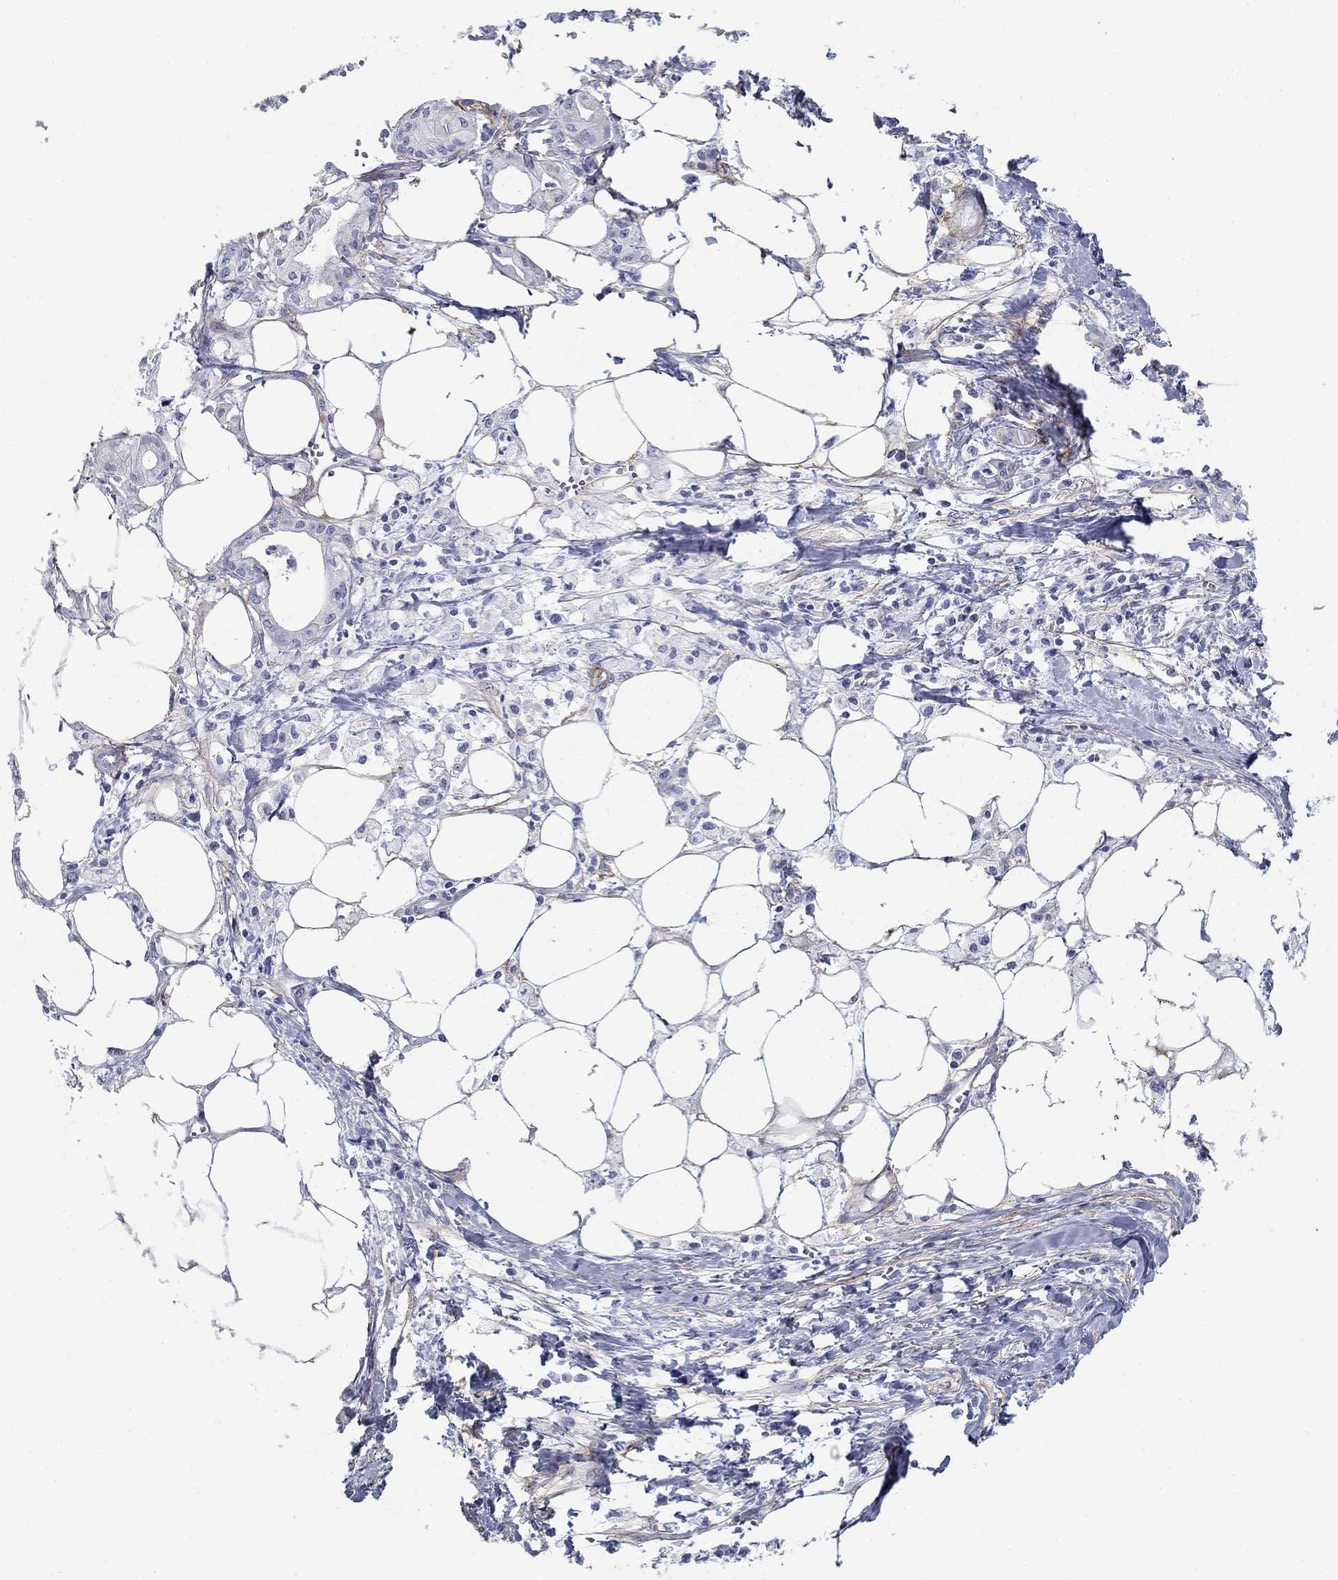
{"staining": {"intensity": "negative", "quantity": "none", "location": "none"}, "tissue": "pancreatic cancer", "cell_type": "Tumor cells", "image_type": "cancer", "snomed": [{"axis": "morphology", "description": "Adenocarcinoma, NOS"}, {"axis": "topography", "description": "Pancreas"}], "caption": "Protein analysis of pancreatic cancer exhibits no significant expression in tumor cells.", "gene": "GPC1", "patient": {"sex": "male", "age": 71}}